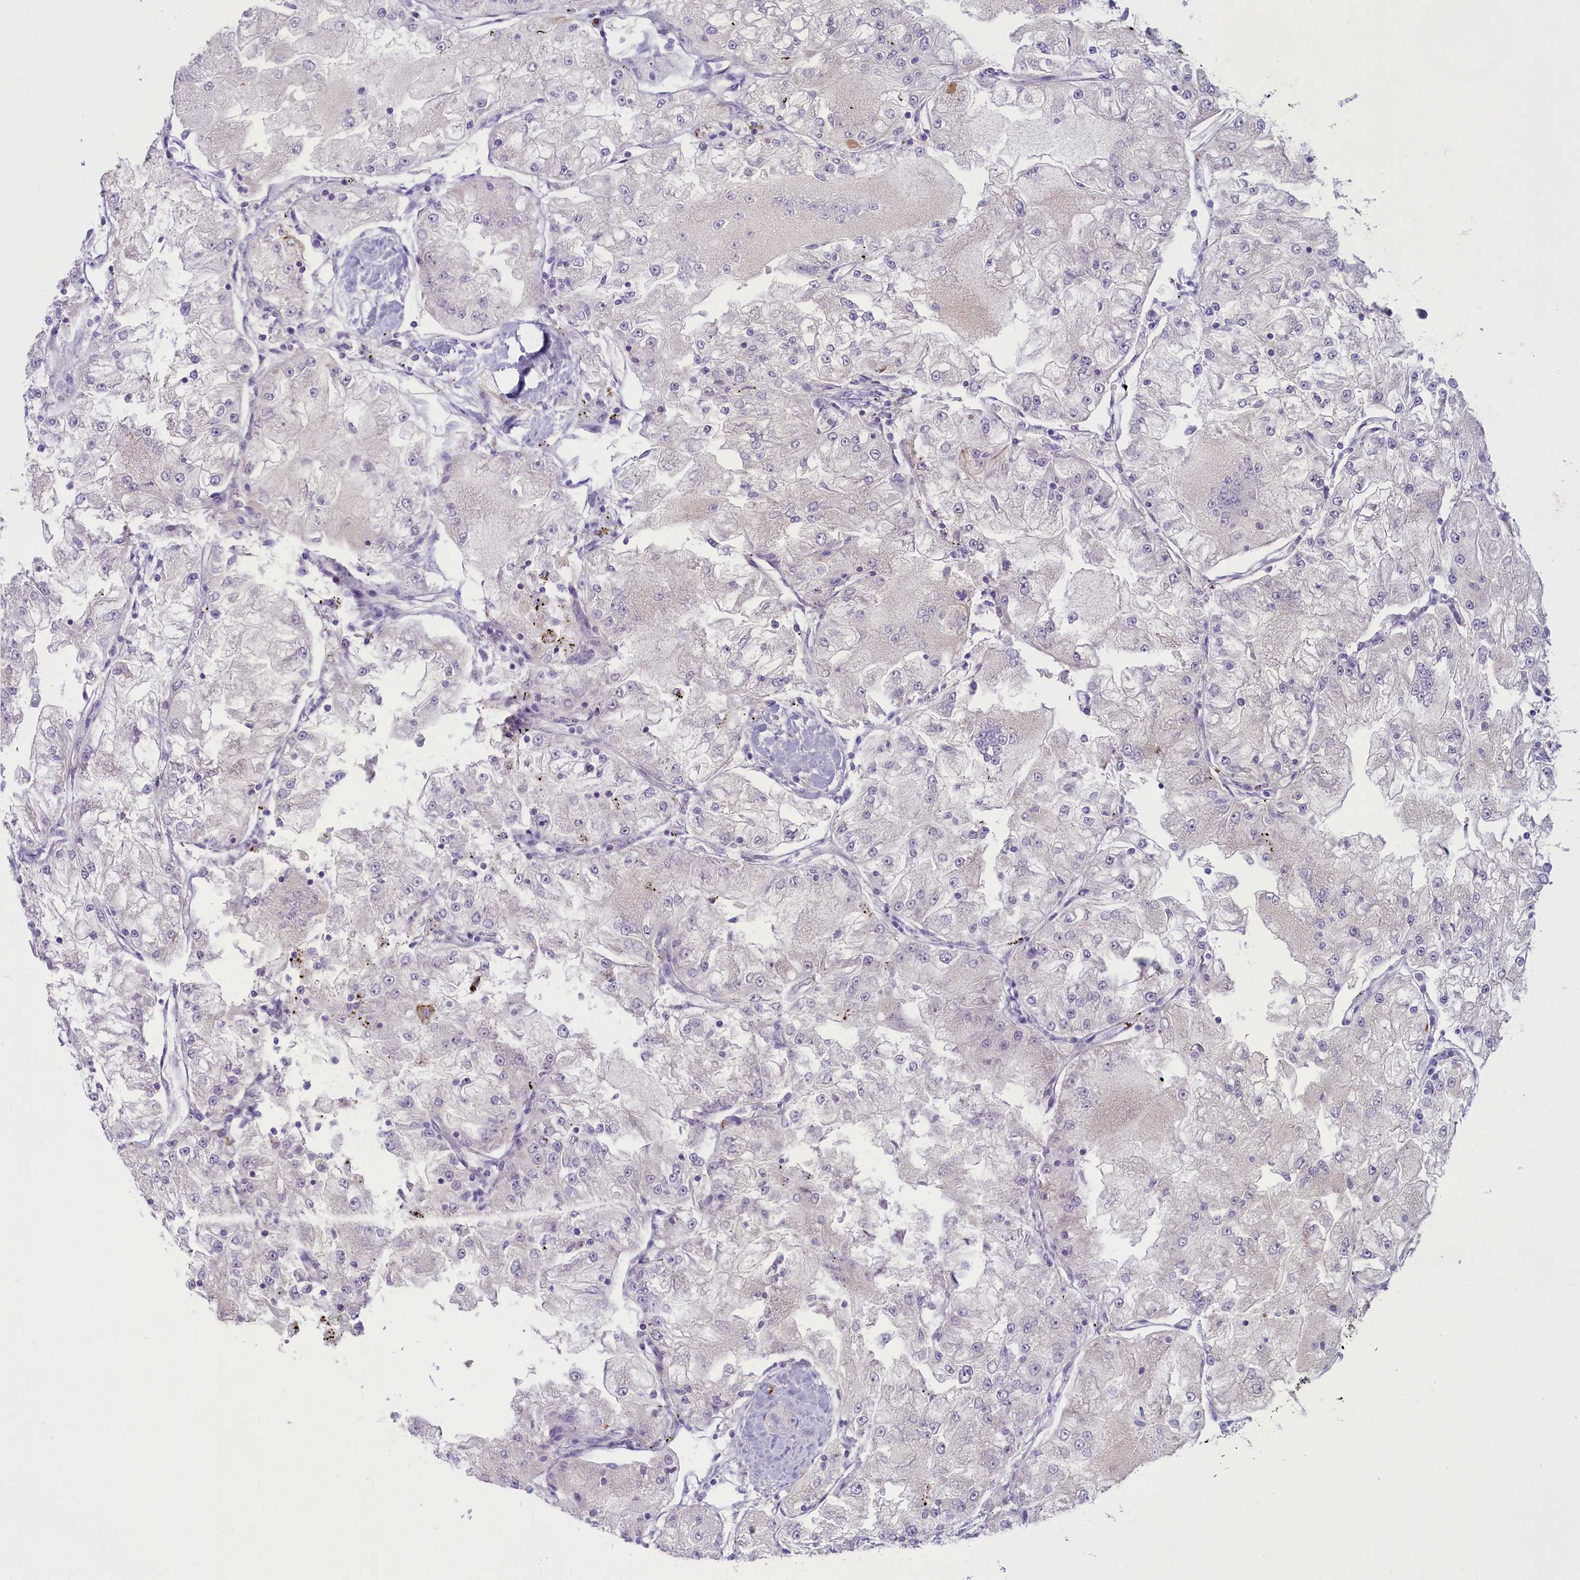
{"staining": {"intensity": "negative", "quantity": "none", "location": "none"}, "tissue": "renal cancer", "cell_type": "Tumor cells", "image_type": "cancer", "snomed": [{"axis": "morphology", "description": "Adenocarcinoma, NOS"}, {"axis": "topography", "description": "Kidney"}], "caption": "Tumor cells are negative for protein expression in human renal cancer.", "gene": "ENPP6", "patient": {"sex": "female", "age": 72}}